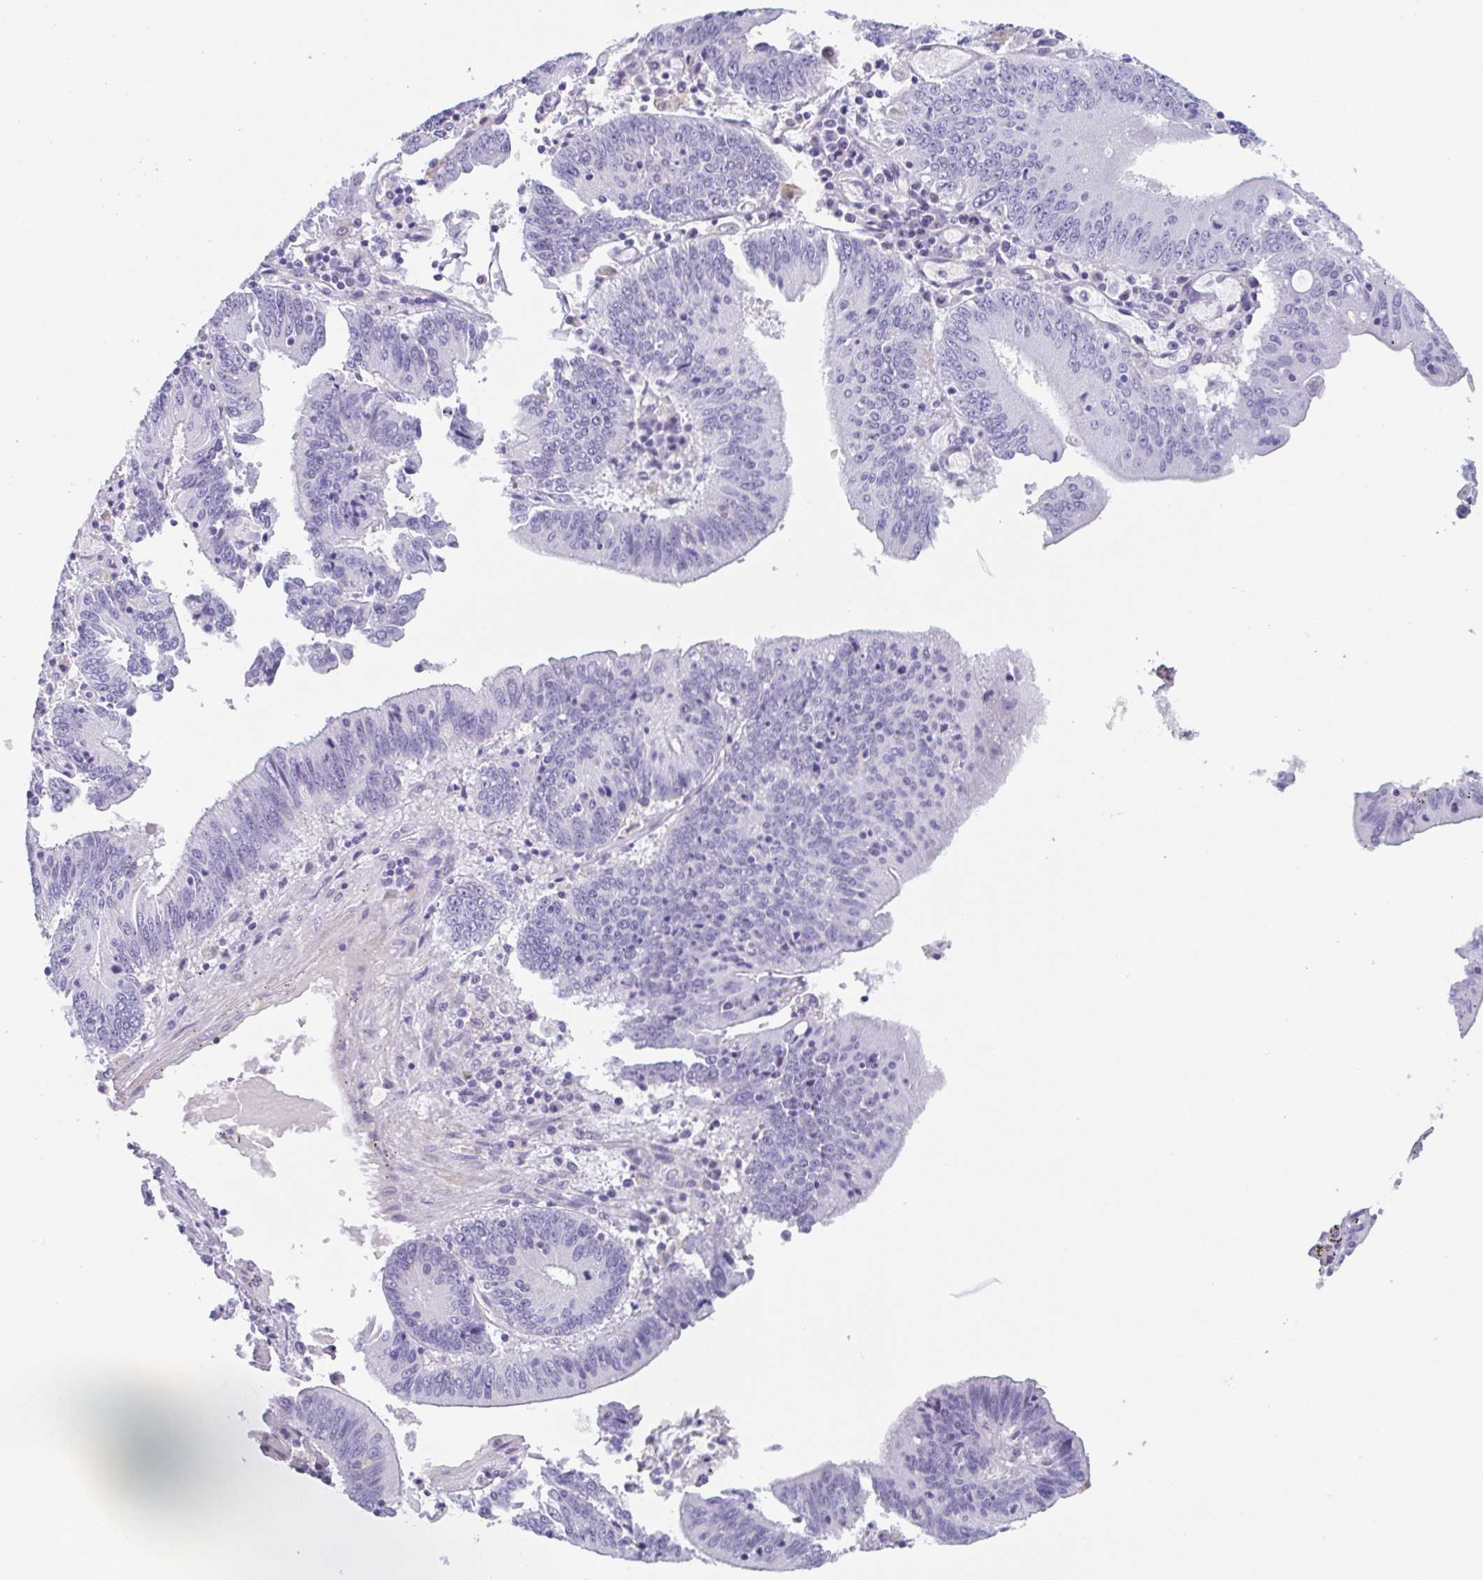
{"staining": {"intensity": "negative", "quantity": "none", "location": "none"}, "tissue": "stomach cancer", "cell_type": "Tumor cells", "image_type": "cancer", "snomed": [{"axis": "morphology", "description": "Adenocarcinoma, NOS"}, {"axis": "topography", "description": "Stomach, upper"}], "caption": "This is a photomicrograph of immunohistochemistry (IHC) staining of stomach adenocarcinoma, which shows no expression in tumor cells. Brightfield microscopy of immunohistochemistry (IHC) stained with DAB (brown) and hematoxylin (blue), captured at high magnification.", "gene": "TAGLN3", "patient": {"sex": "male", "age": 68}}